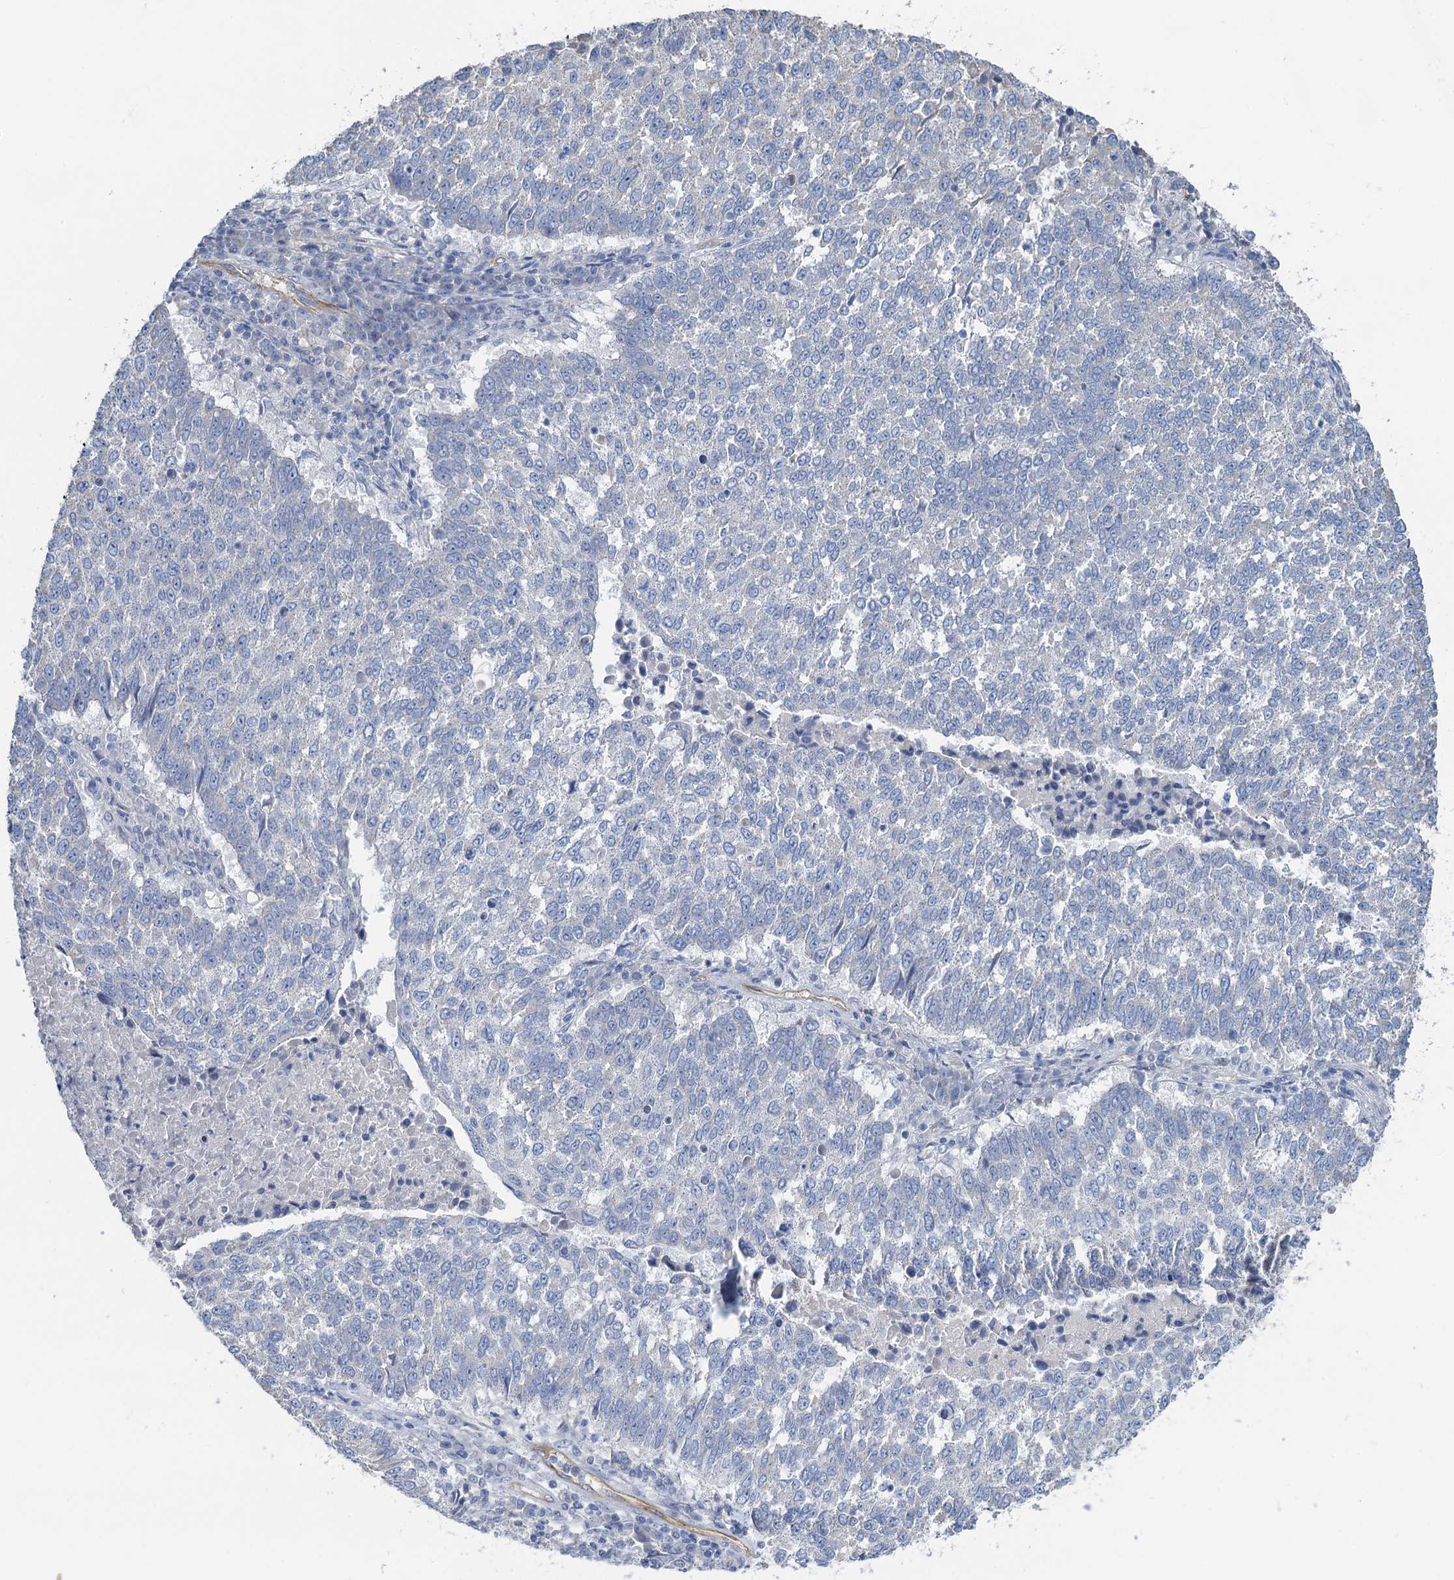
{"staining": {"intensity": "negative", "quantity": "none", "location": "none"}, "tissue": "lung cancer", "cell_type": "Tumor cells", "image_type": "cancer", "snomed": [{"axis": "morphology", "description": "Squamous cell carcinoma, NOS"}, {"axis": "topography", "description": "Lung"}], "caption": "Immunohistochemical staining of lung cancer (squamous cell carcinoma) shows no significant staining in tumor cells.", "gene": "PLLP", "patient": {"sex": "male", "age": 73}}